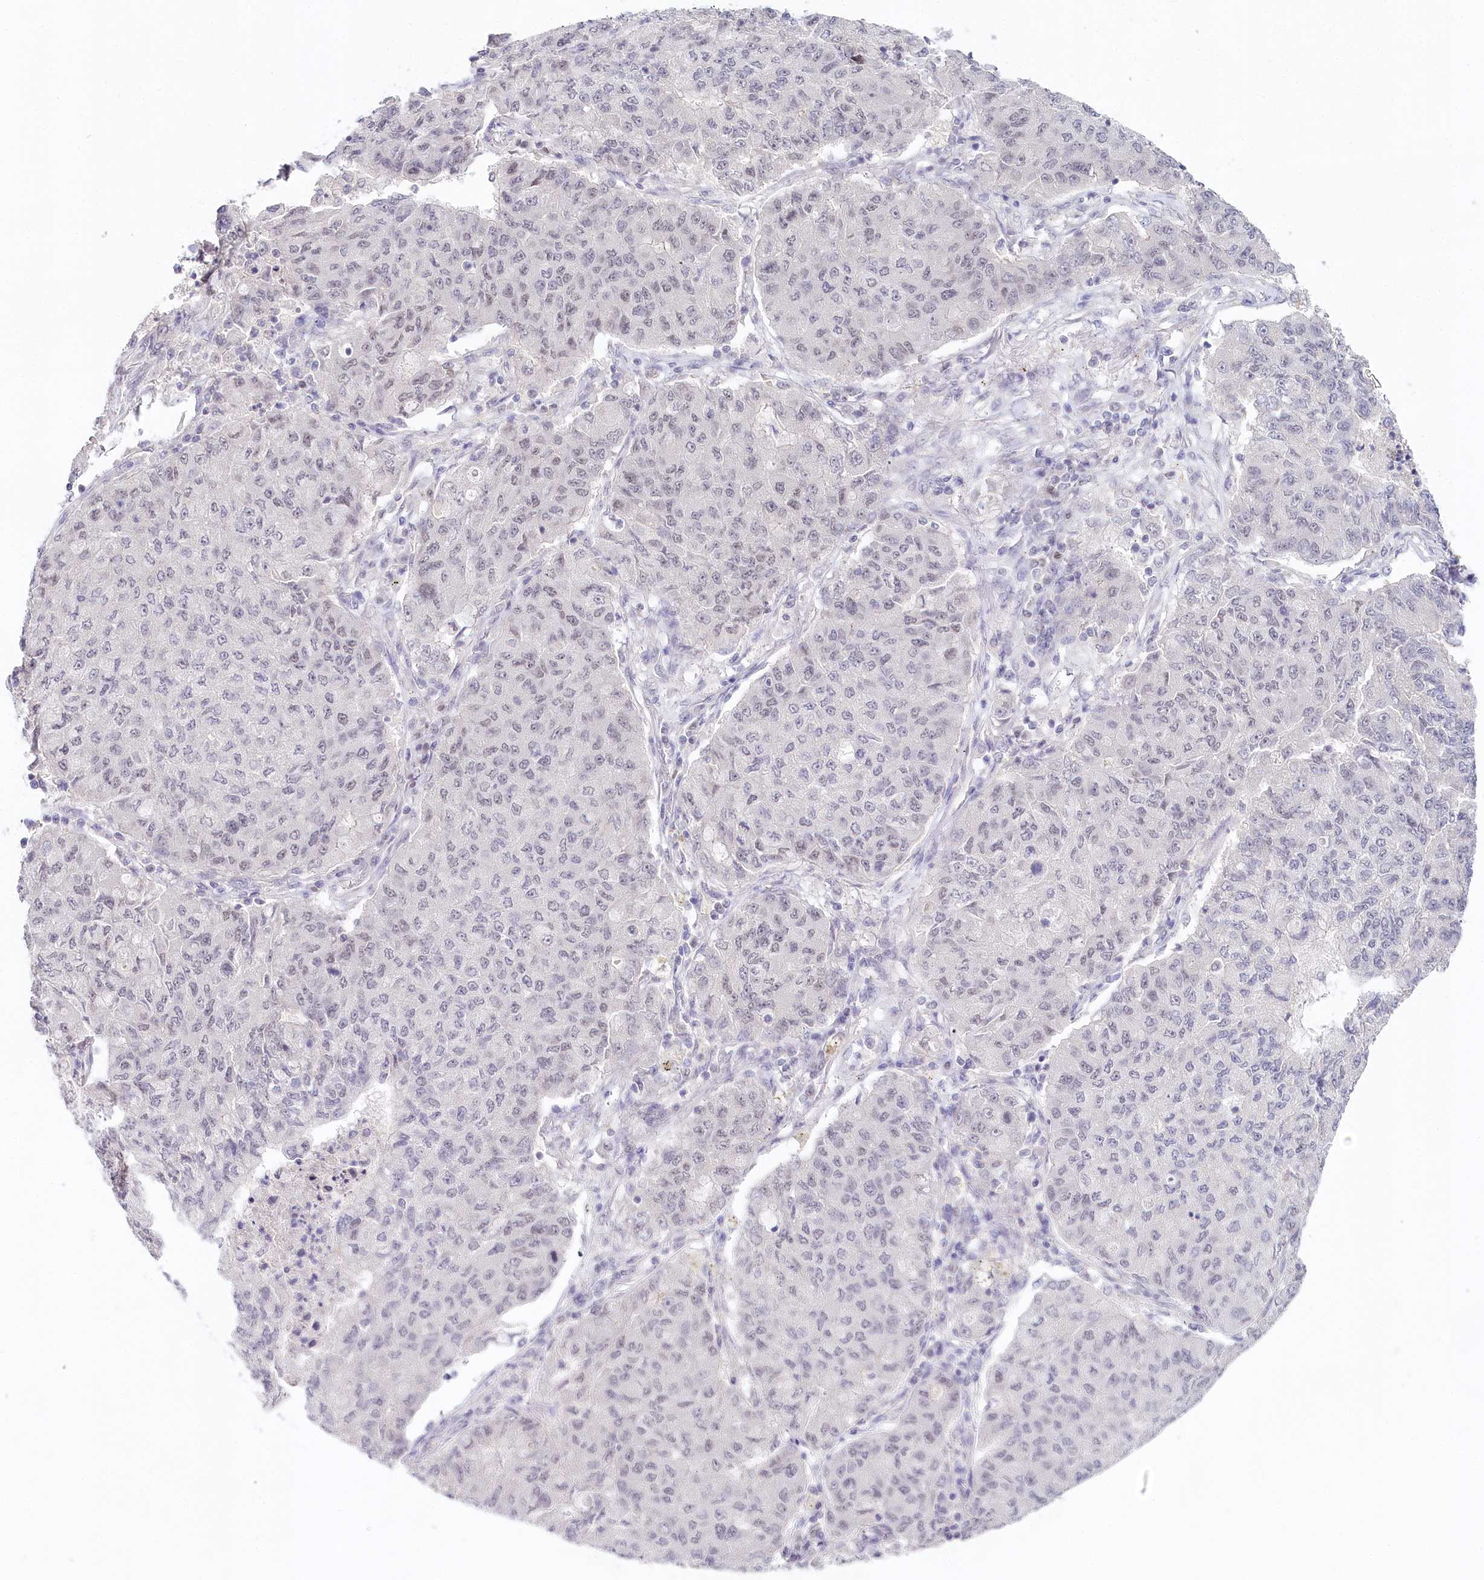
{"staining": {"intensity": "negative", "quantity": "none", "location": "none"}, "tissue": "lung cancer", "cell_type": "Tumor cells", "image_type": "cancer", "snomed": [{"axis": "morphology", "description": "Squamous cell carcinoma, NOS"}, {"axis": "topography", "description": "Lung"}], "caption": "This is an immunohistochemistry photomicrograph of squamous cell carcinoma (lung). There is no staining in tumor cells.", "gene": "AMTN", "patient": {"sex": "male", "age": 74}}